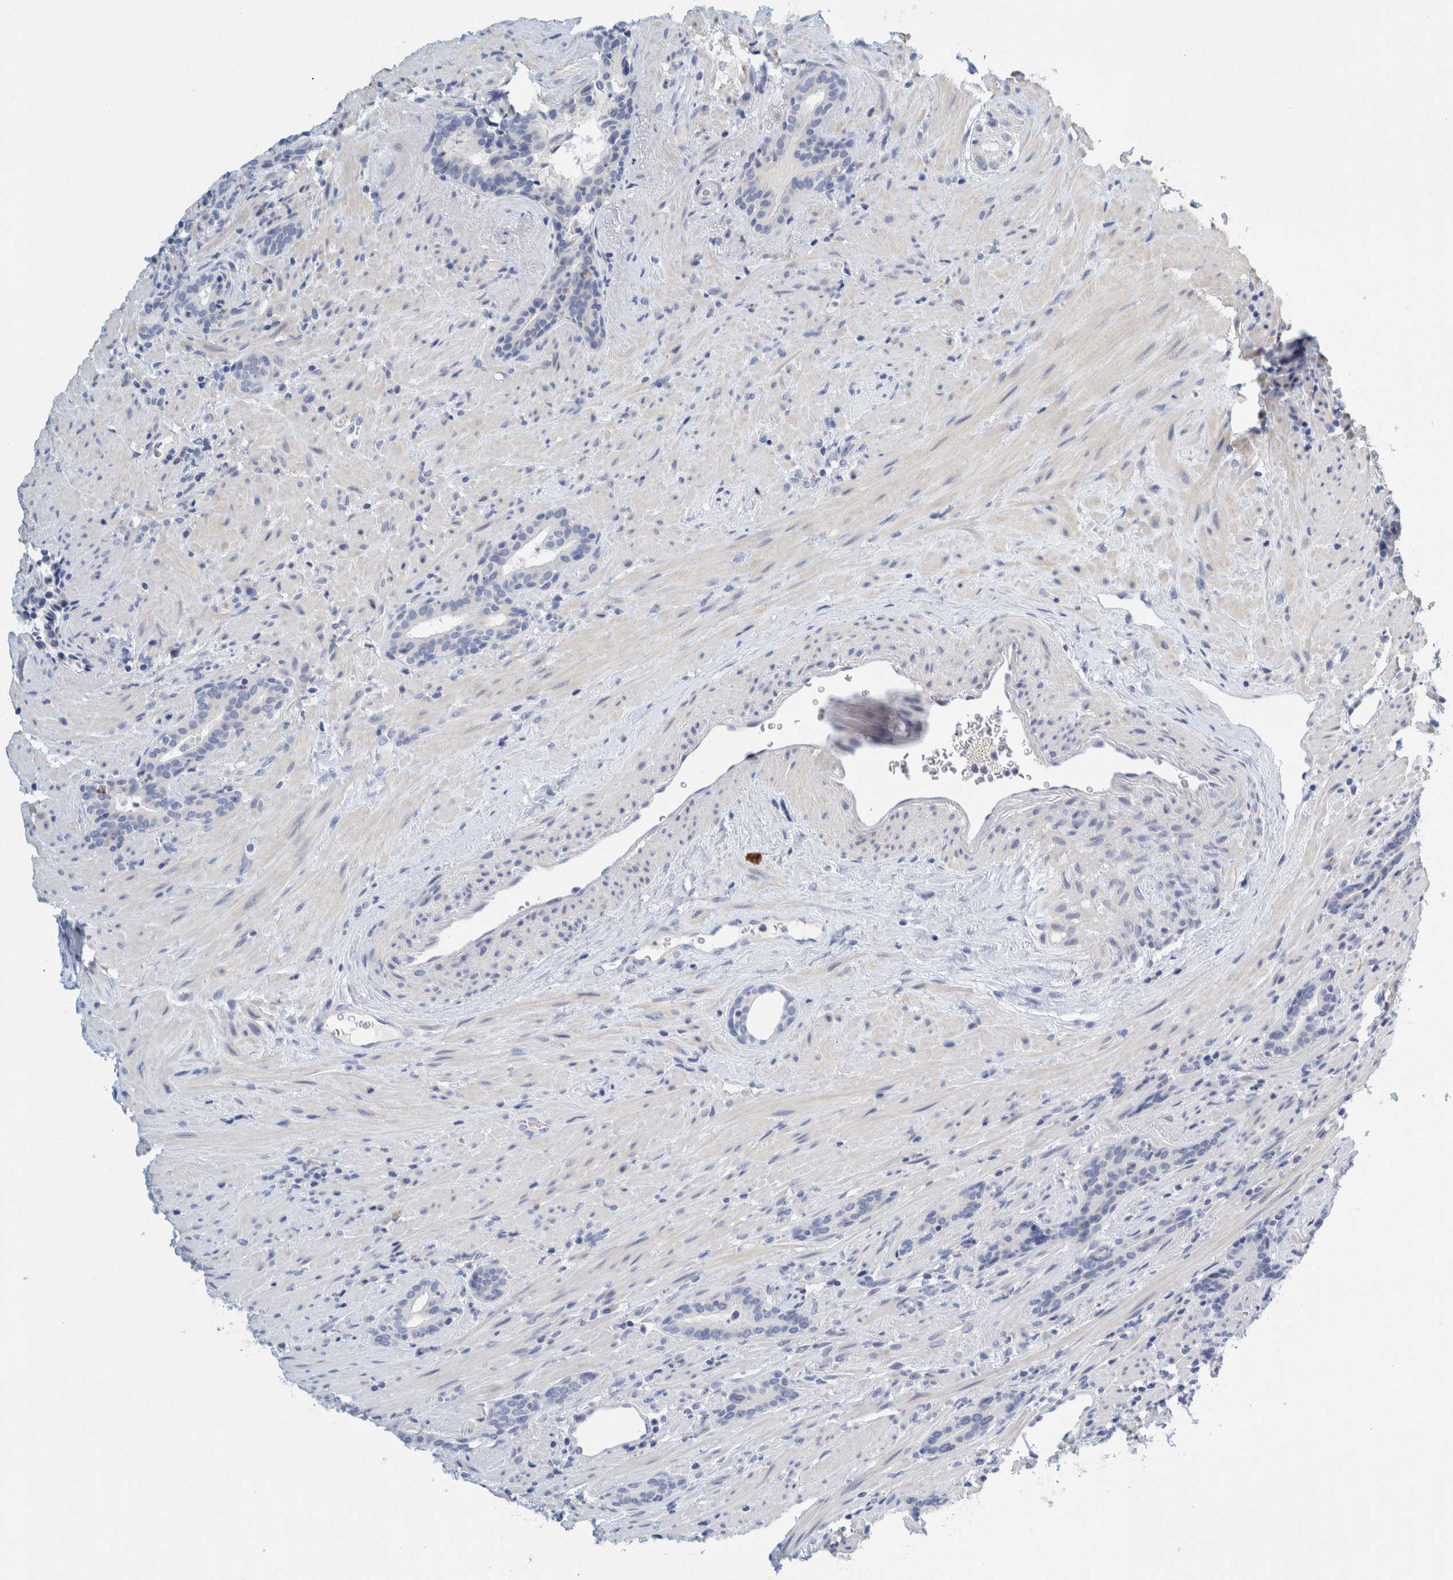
{"staining": {"intensity": "negative", "quantity": "none", "location": "none"}, "tissue": "prostate cancer", "cell_type": "Tumor cells", "image_type": "cancer", "snomed": [{"axis": "morphology", "description": "Adenocarcinoma, High grade"}, {"axis": "topography", "description": "Prostate"}], "caption": "This is a image of immunohistochemistry (IHC) staining of prostate cancer (high-grade adenocarcinoma), which shows no positivity in tumor cells.", "gene": "ZNF324B", "patient": {"sex": "male", "age": 71}}